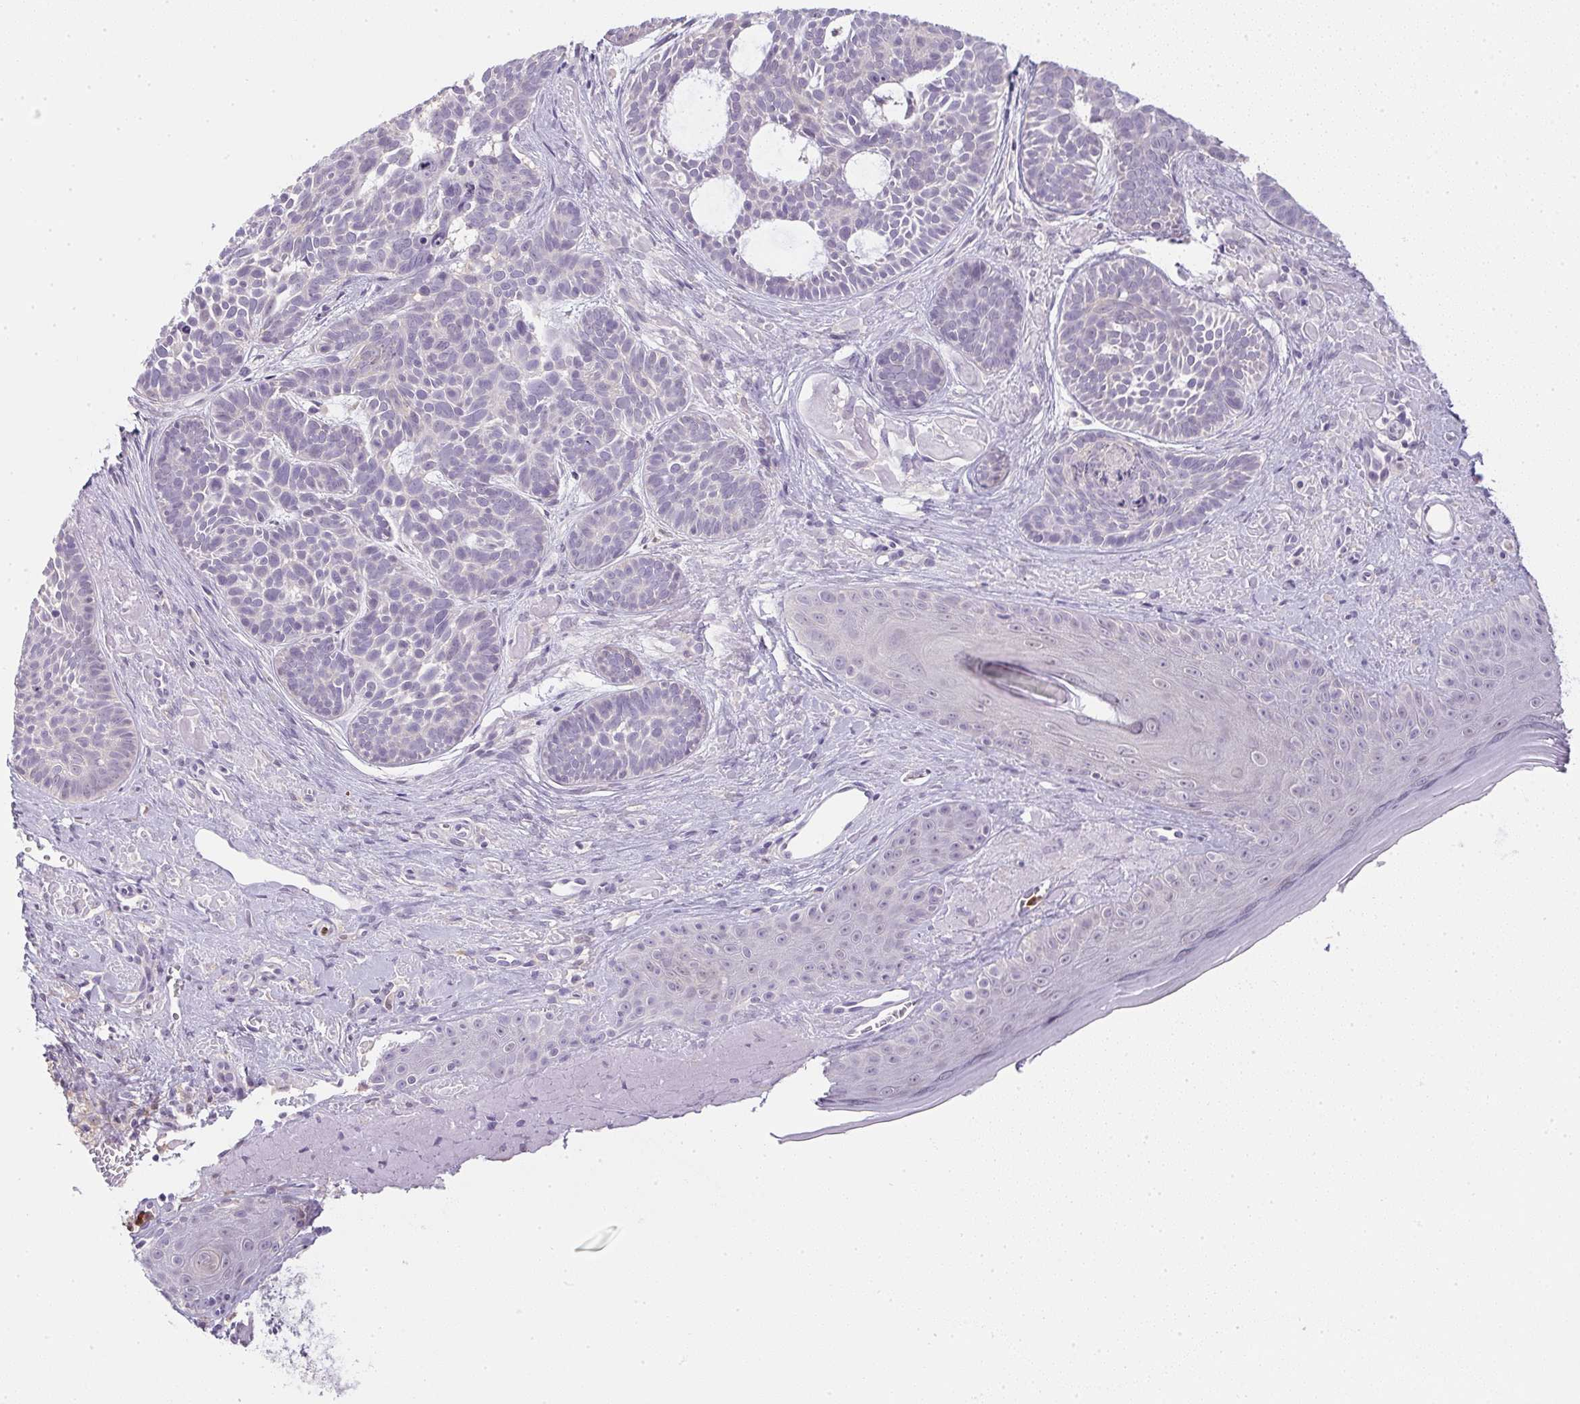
{"staining": {"intensity": "negative", "quantity": "none", "location": "none"}, "tissue": "skin cancer", "cell_type": "Tumor cells", "image_type": "cancer", "snomed": [{"axis": "morphology", "description": "Basal cell carcinoma"}, {"axis": "topography", "description": "Skin"}], "caption": "The immunohistochemistry histopathology image has no significant expression in tumor cells of skin cancer tissue.", "gene": "DNAJC5G", "patient": {"sex": "male", "age": 81}}